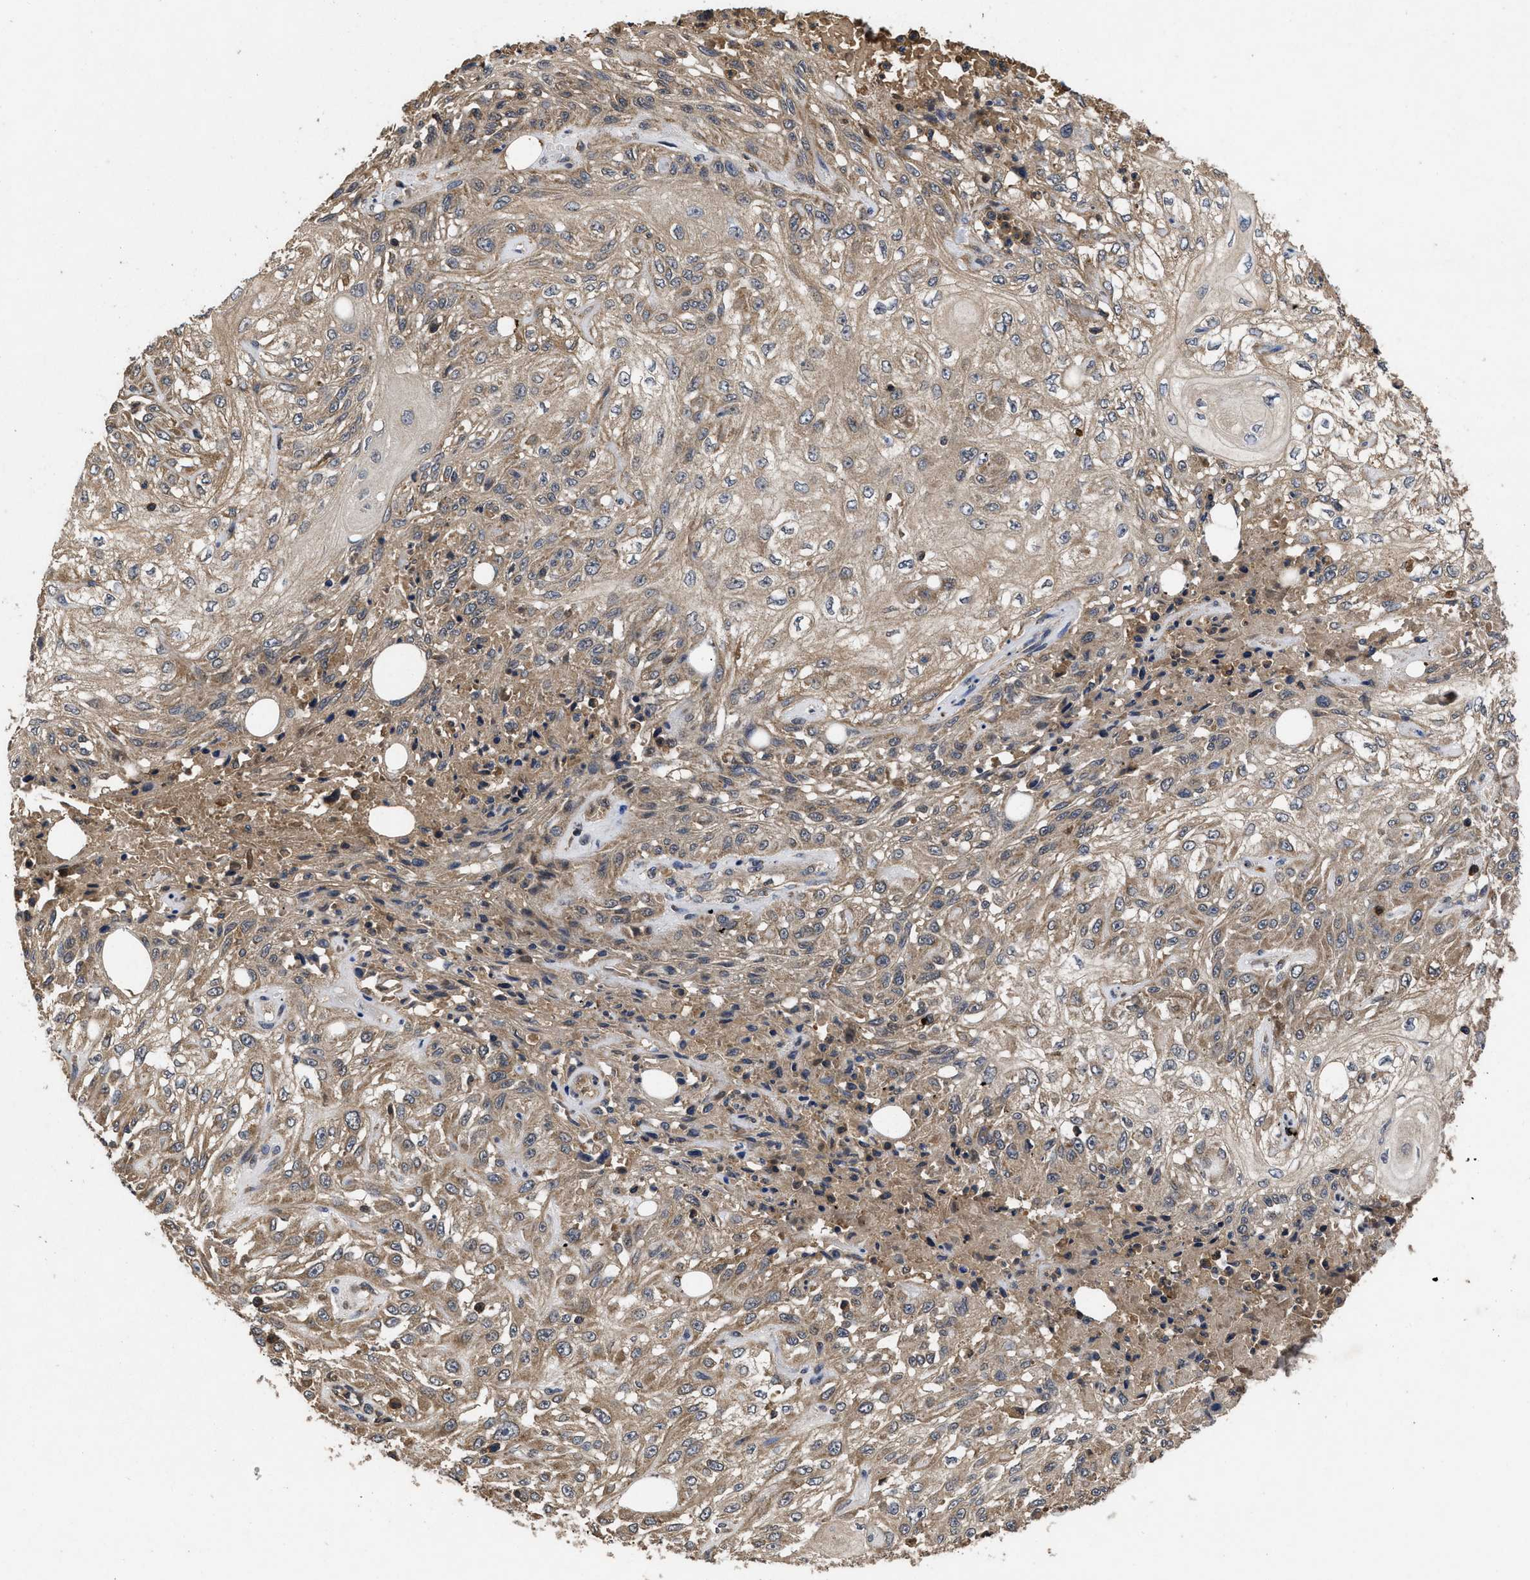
{"staining": {"intensity": "moderate", "quantity": ">75%", "location": "cytoplasmic/membranous"}, "tissue": "skin cancer", "cell_type": "Tumor cells", "image_type": "cancer", "snomed": [{"axis": "morphology", "description": "Squamous cell carcinoma, NOS"}, {"axis": "morphology", "description": "Squamous cell carcinoma, metastatic, NOS"}, {"axis": "topography", "description": "Skin"}, {"axis": "topography", "description": "Lymph node"}], "caption": "Protein positivity by IHC shows moderate cytoplasmic/membranous positivity in about >75% of tumor cells in skin cancer.", "gene": "LRRC3", "patient": {"sex": "male", "age": 75}}